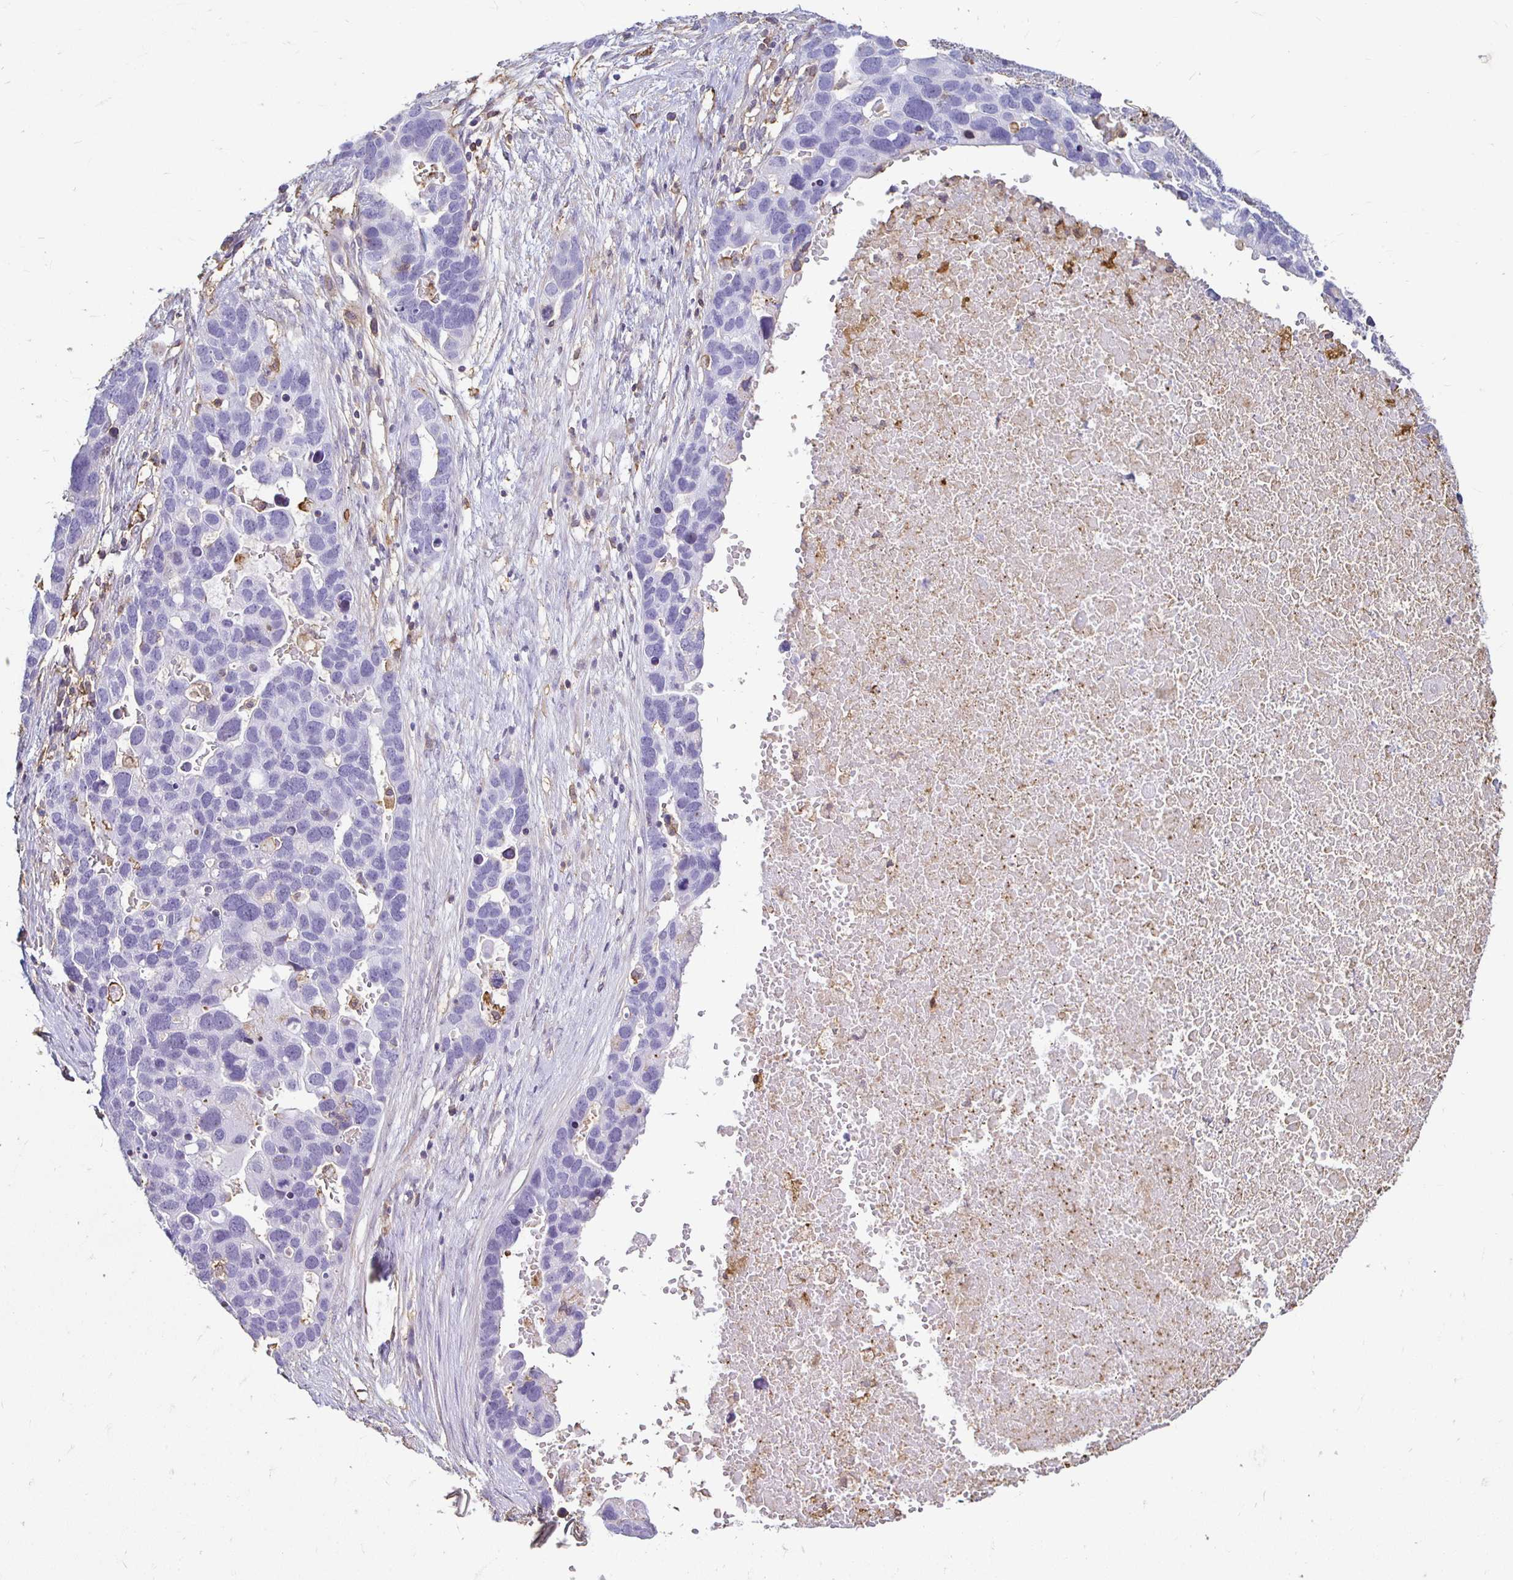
{"staining": {"intensity": "negative", "quantity": "none", "location": "none"}, "tissue": "ovarian cancer", "cell_type": "Tumor cells", "image_type": "cancer", "snomed": [{"axis": "morphology", "description": "Cystadenocarcinoma, serous, NOS"}, {"axis": "topography", "description": "Ovary"}], "caption": "DAB immunohistochemical staining of human serous cystadenocarcinoma (ovarian) shows no significant expression in tumor cells.", "gene": "TAS1R3", "patient": {"sex": "female", "age": 54}}